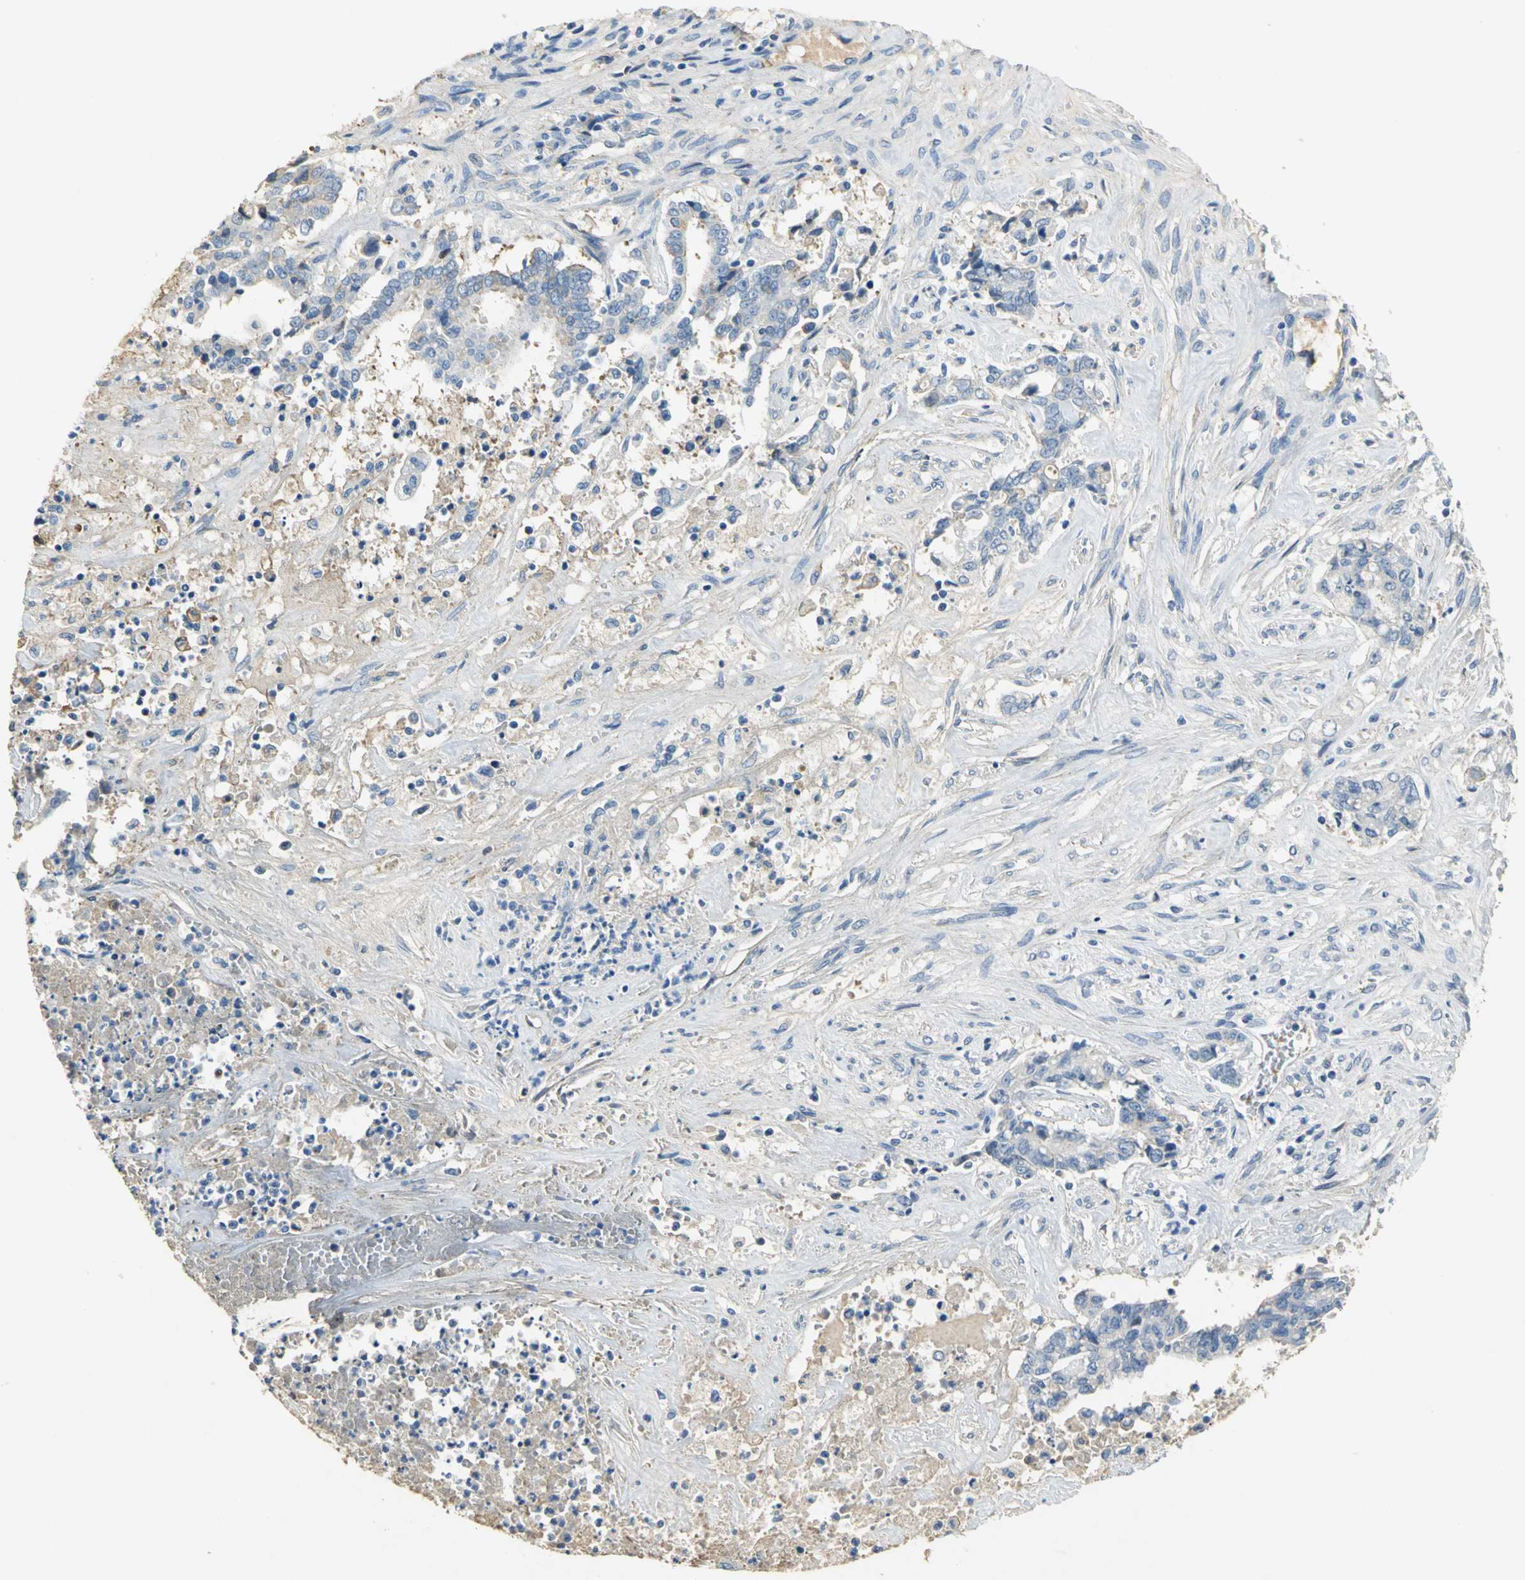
{"staining": {"intensity": "weak", "quantity": "25%-75%", "location": "cytoplasmic/membranous"}, "tissue": "liver cancer", "cell_type": "Tumor cells", "image_type": "cancer", "snomed": [{"axis": "morphology", "description": "Cholangiocarcinoma"}, {"axis": "topography", "description": "Liver"}], "caption": "A photomicrograph of cholangiocarcinoma (liver) stained for a protein reveals weak cytoplasmic/membranous brown staining in tumor cells.", "gene": "GYG2", "patient": {"sex": "male", "age": 57}}